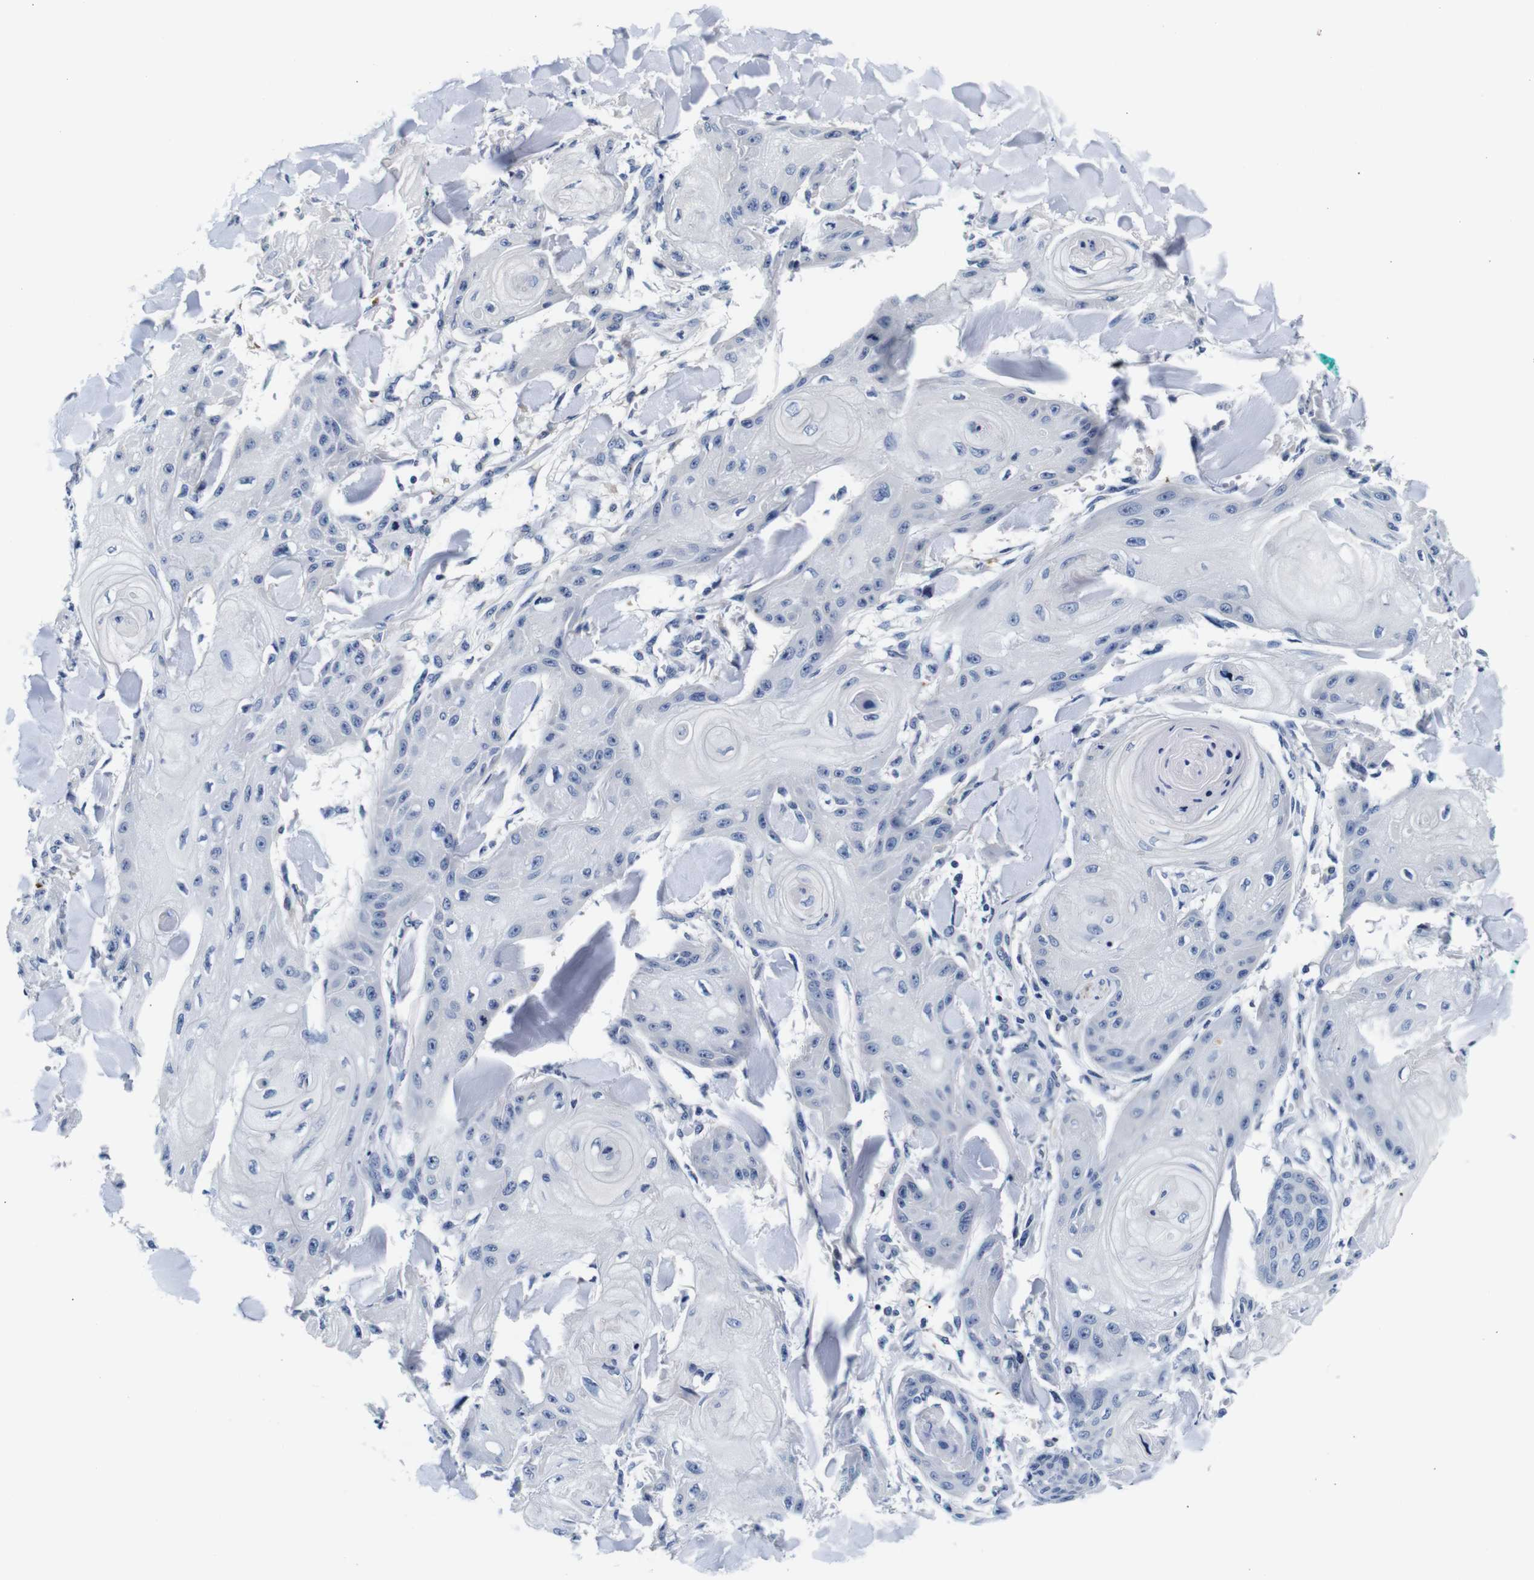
{"staining": {"intensity": "negative", "quantity": "none", "location": "none"}, "tissue": "skin cancer", "cell_type": "Tumor cells", "image_type": "cancer", "snomed": [{"axis": "morphology", "description": "Squamous cell carcinoma, NOS"}, {"axis": "topography", "description": "Skin"}], "caption": "An IHC histopathology image of squamous cell carcinoma (skin) is shown. There is no staining in tumor cells of squamous cell carcinoma (skin).", "gene": "GP1BA", "patient": {"sex": "male", "age": 74}}